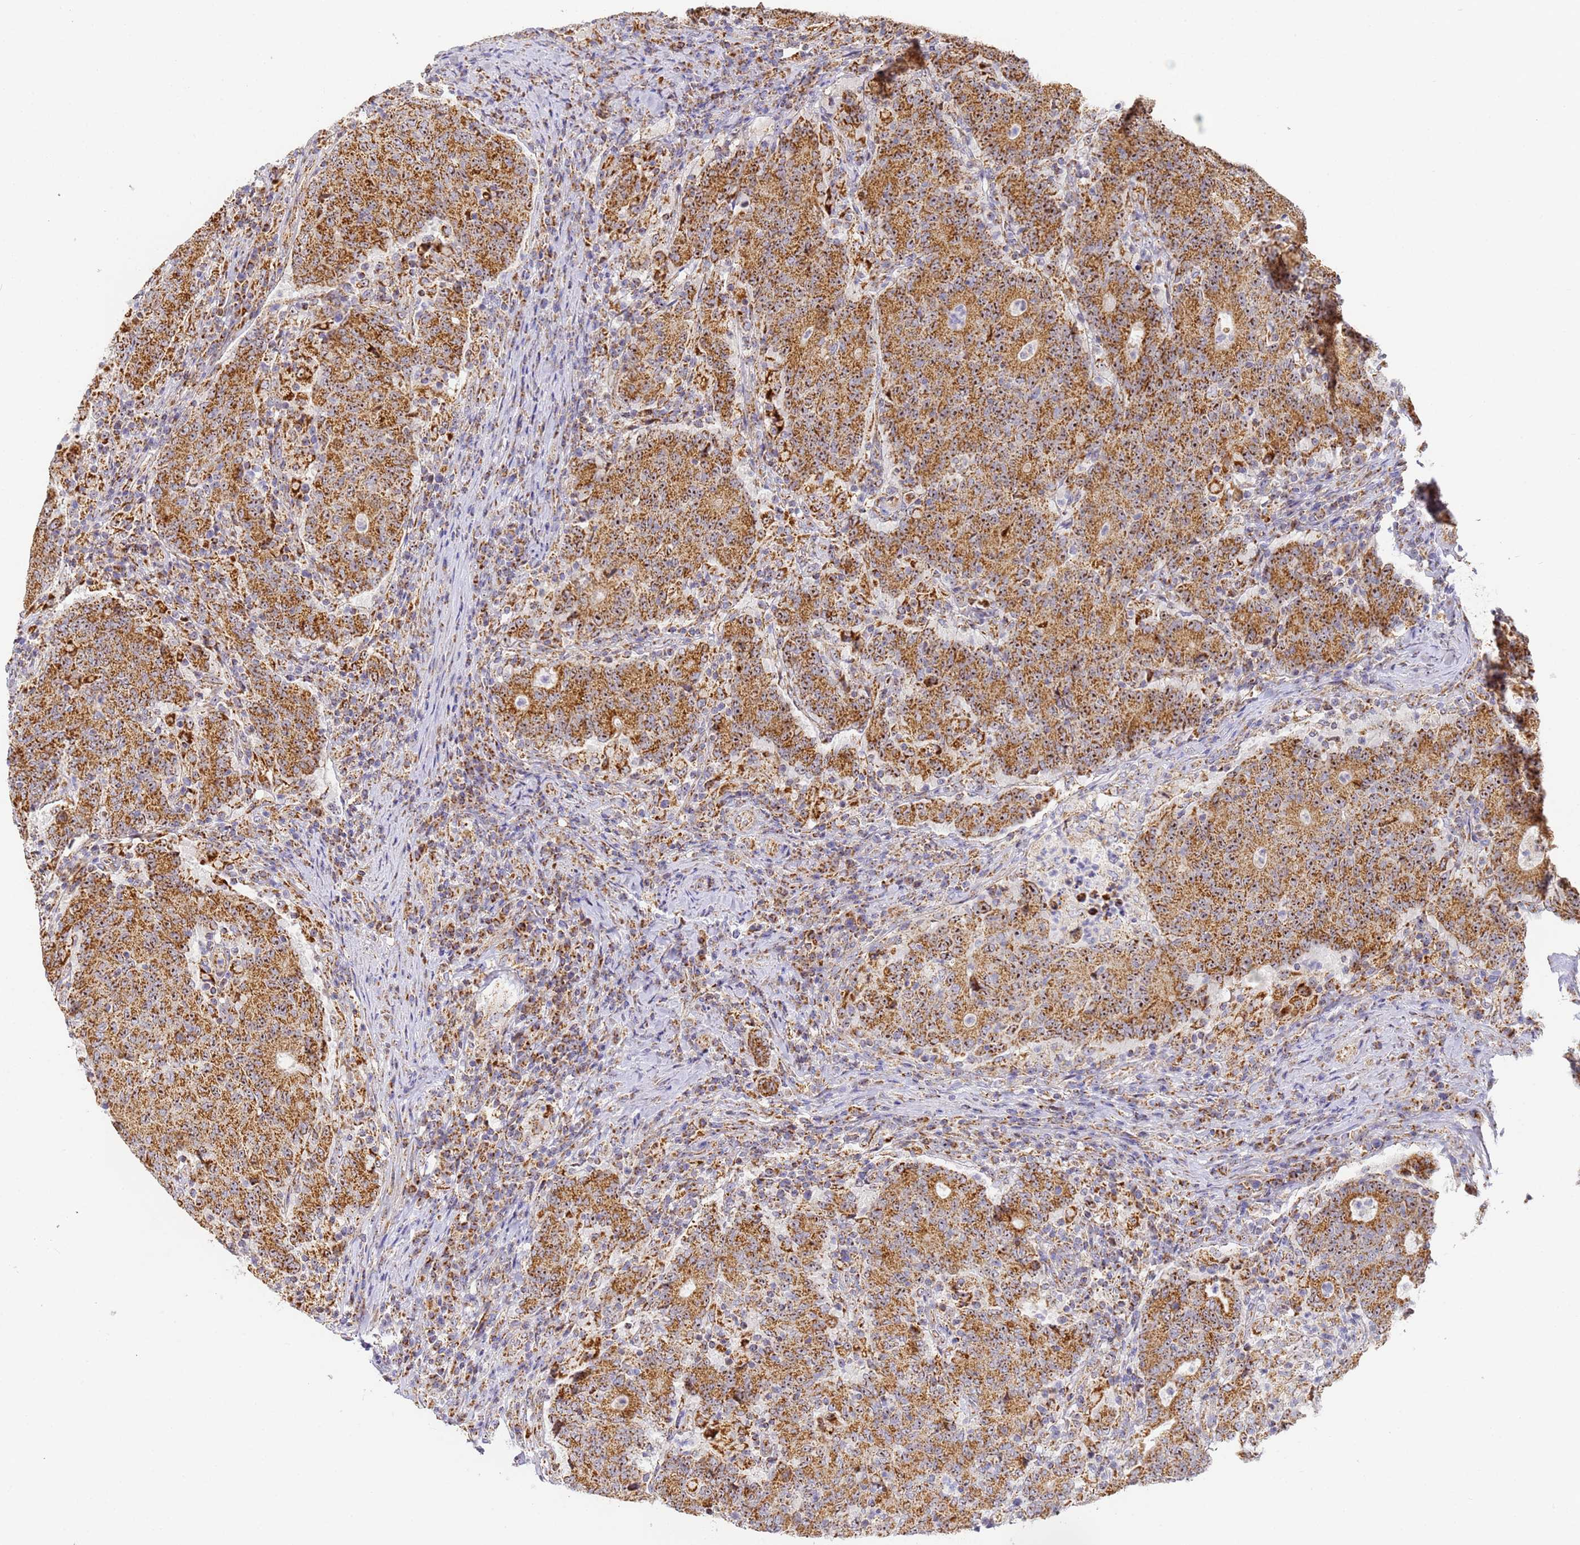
{"staining": {"intensity": "strong", "quantity": ">75%", "location": "cytoplasmic/membranous,nuclear"}, "tissue": "colorectal cancer", "cell_type": "Tumor cells", "image_type": "cancer", "snomed": [{"axis": "morphology", "description": "Adenocarcinoma, NOS"}, {"axis": "topography", "description": "Colon"}], "caption": "A brown stain labels strong cytoplasmic/membranous and nuclear expression of a protein in colorectal cancer tumor cells.", "gene": "FRG2C", "patient": {"sex": "female", "age": 75}}